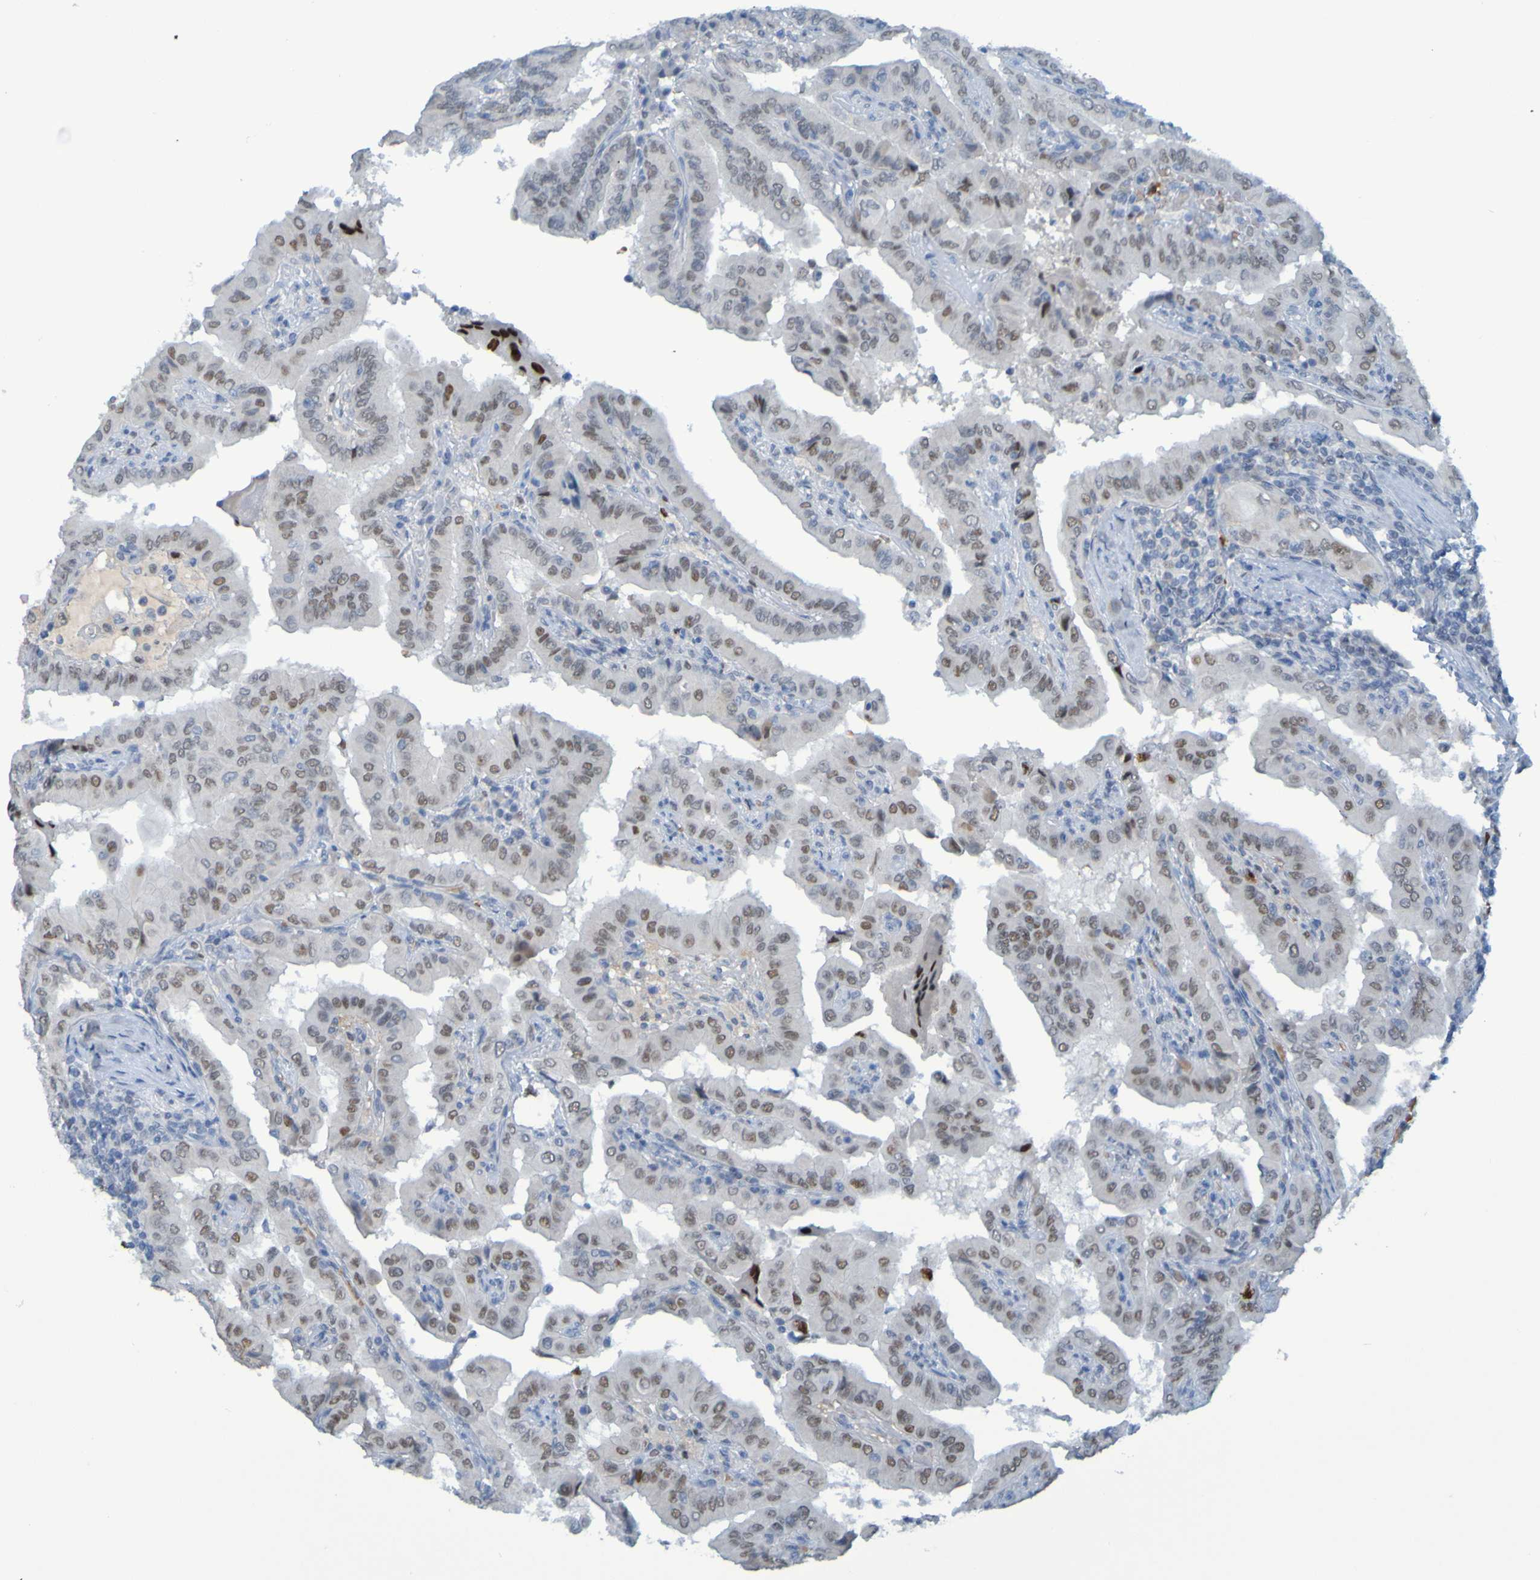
{"staining": {"intensity": "weak", "quantity": ">75%", "location": "nuclear"}, "tissue": "thyroid cancer", "cell_type": "Tumor cells", "image_type": "cancer", "snomed": [{"axis": "morphology", "description": "Papillary adenocarcinoma, NOS"}, {"axis": "topography", "description": "Thyroid gland"}], "caption": "IHC (DAB) staining of thyroid cancer (papillary adenocarcinoma) reveals weak nuclear protein expression in about >75% of tumor cells.", "gene": "USP36", "patient": {"sex": "male", "age": 33}}